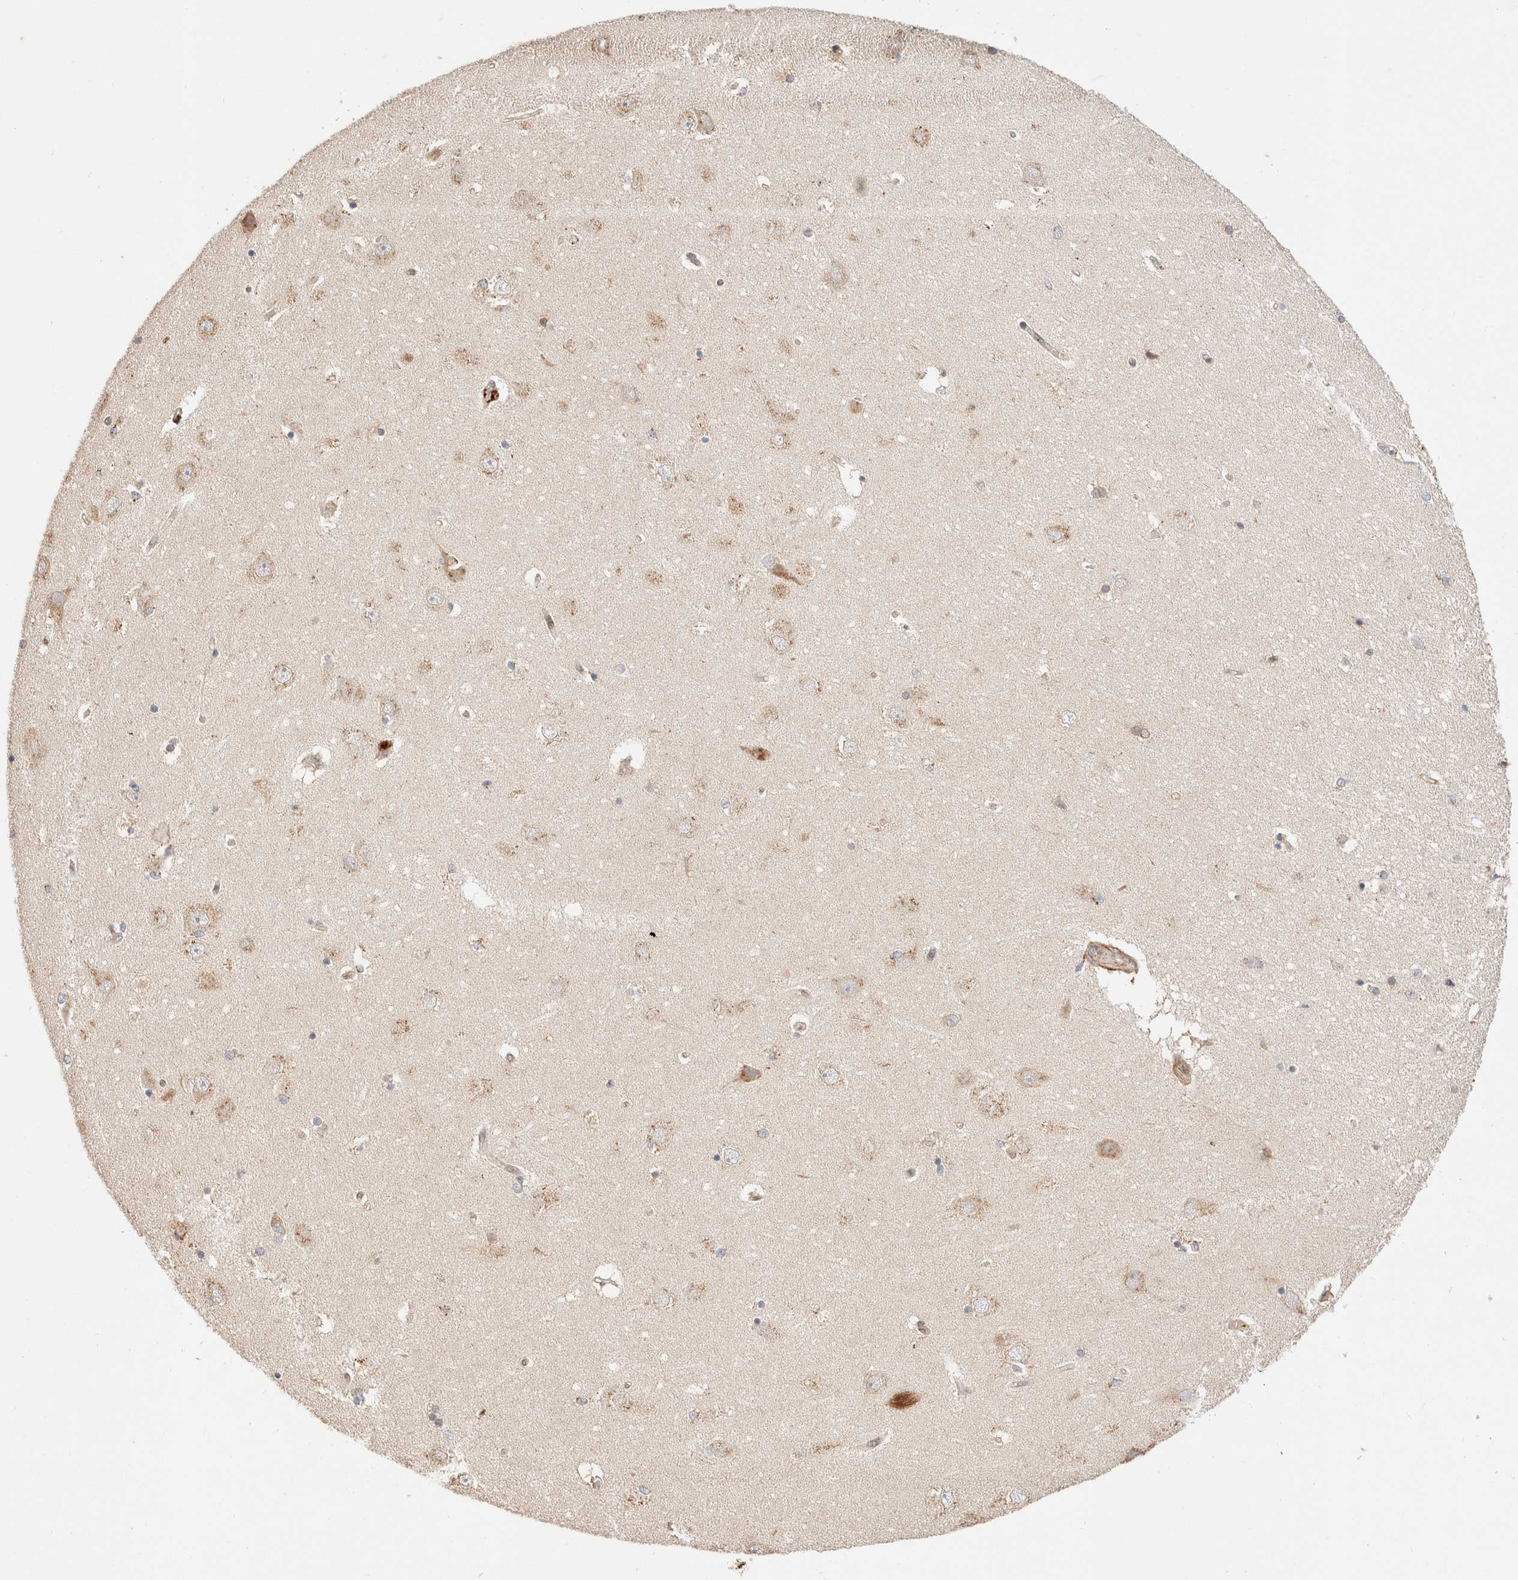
{"staining": {"intensity": "moderate", "quantity": "<25%", "location": "cytoplasmic/membranous"}, "tissue": "hippocampus", "cell_type": "Glial cells", "image_type": "normal", "snomed": [{"axis": "morphology", "description": "Normal tissue, NOS"}, {"axis": "topography", "description": "Hippocampus"}], "caption": "Immunohistochemical staining of unremarkable hippocampus reveals moderate cytoplasmic/membranous protein staining in approximately <25% of glial cells. (DAB IHC, brown staining for protein, blue staining for nuclei).", "gene": "RABEPK", "patient": {"sex": "female", "age": 54}}